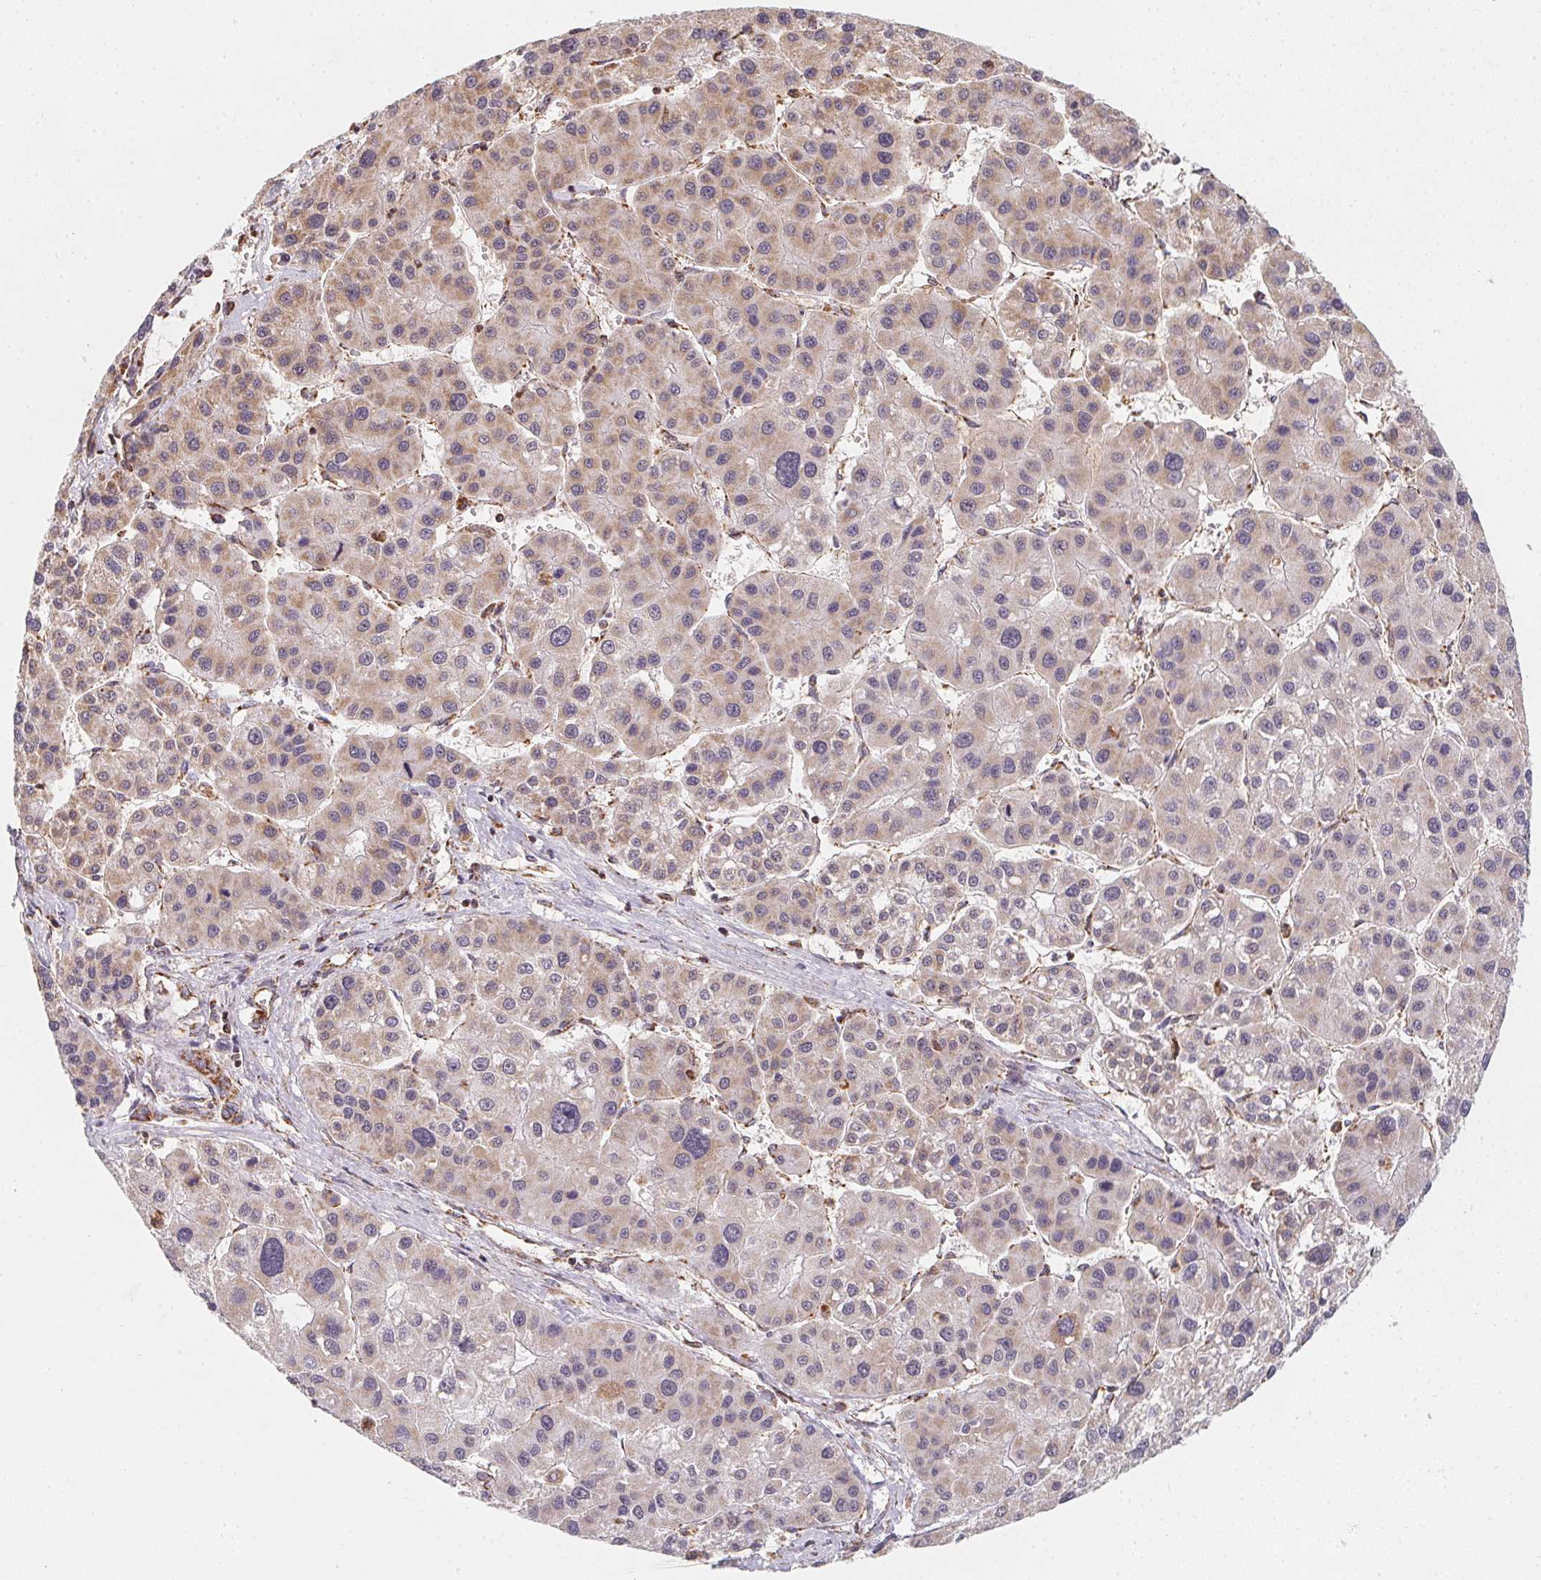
{"staining": {"intensity": "weak", "quantity": "25%-75%", "location": "cytoplasmic/membranous"}, "tissue": "liver cancer", "cell_type": "Tumor cells", "image_type": "cancer", "snomed": [{"axis": "morphology", "description": "Carcinoma, Hepatocellular, NOS"}, {"axis": "topography", "description": "Liver"}], "caption": "Liver cancer stained with IHC exhibits weak cytoplasmic/membranous staining in approximately 25%-75% of tumor cells. (brown staining indicates protein expression, while blue staining denotes nuclei).", "gene": "NDUFS6", "patient": {"sex": "male", "age": 73}}